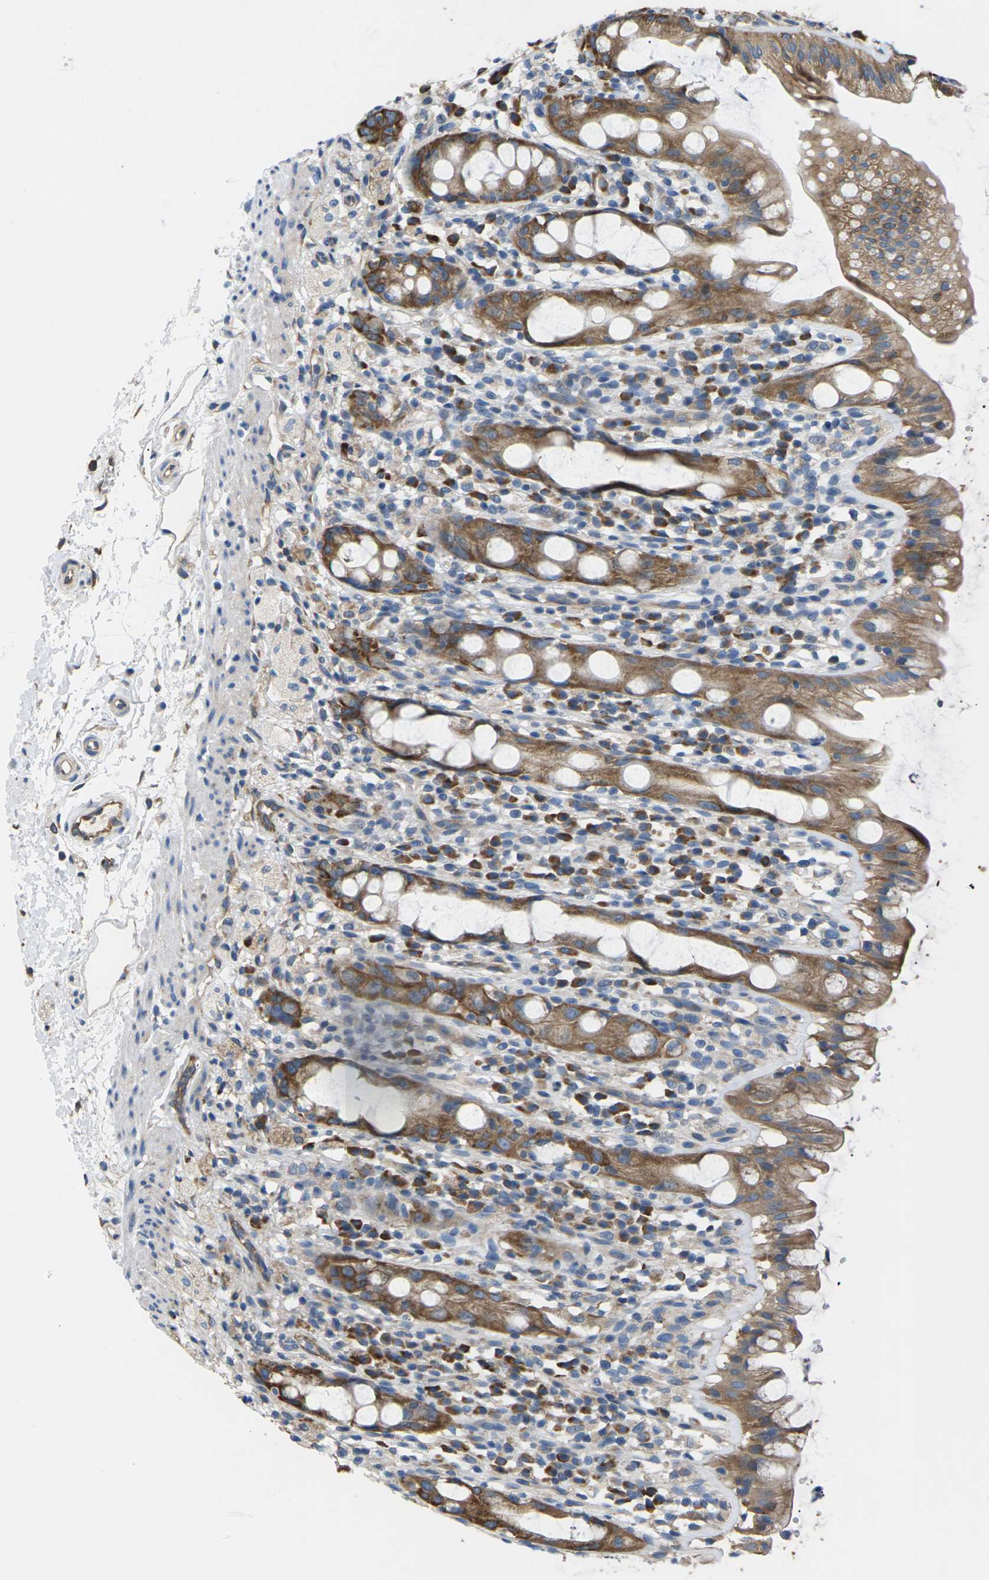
{"staining": {"intensity": "moderate", "quantity": ">75%", "location": "cytoplasmic/membranous"}, "tissue": "rectum", "cell_type": "Glandular cells", "image_type": "normal", "snomed": [{"axis": "morphology", "description": "Normal tissue, NOS"}, {"axis": "topography", "description": "Rectum"}], "caption": "Unremarkable rectum was stained to show a protein in brown. There is medium levels of moderate cytoplasmic/membranous positivity in approximately >75% of glandular cells.", "gene": "KLHDC8B", "patient": {"sex": "male", "age": 44}}